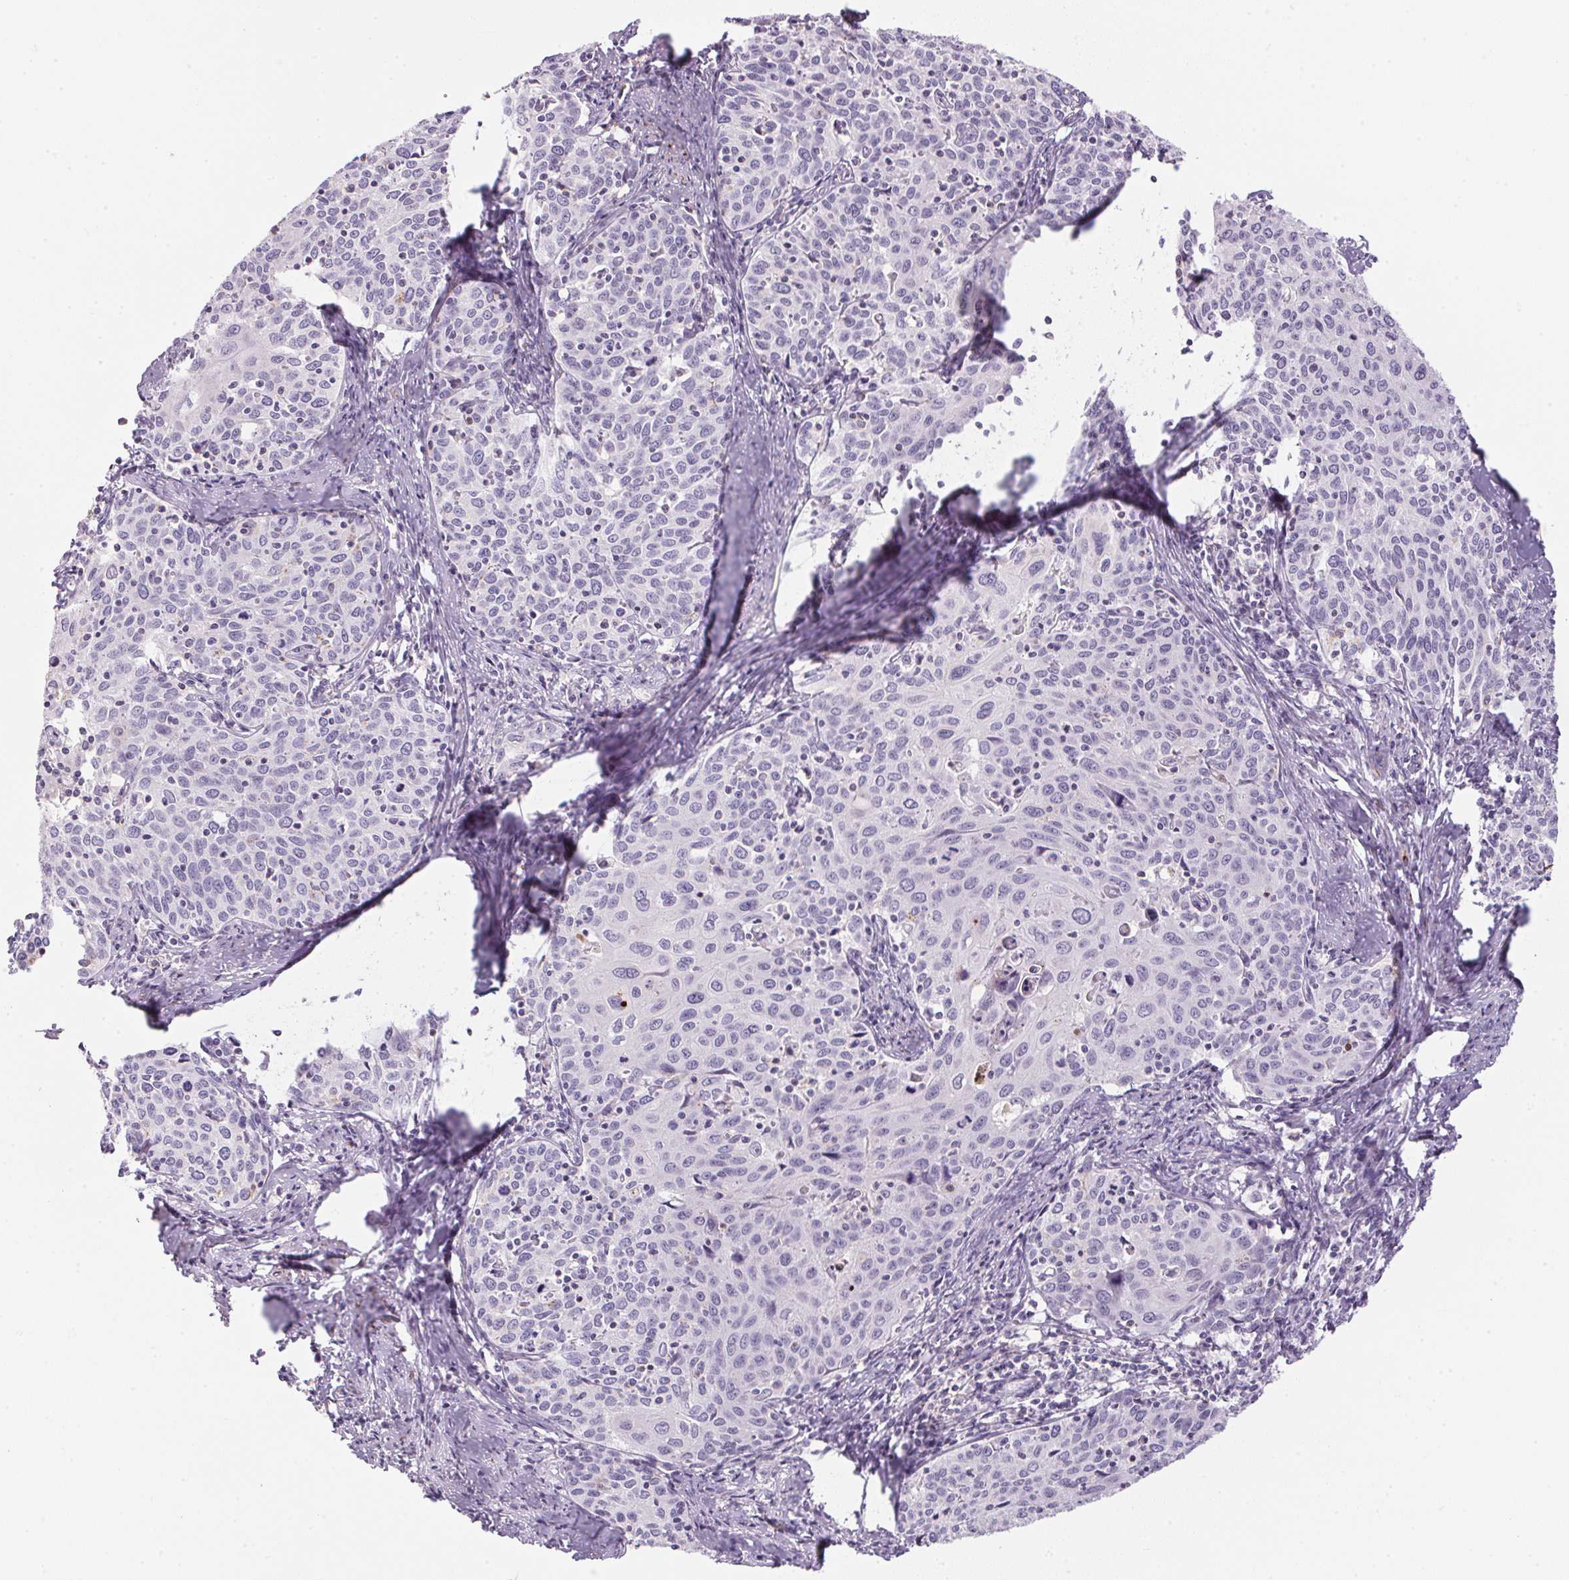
{"staining": {"intensity": "negative", "quantity": "none", "location": "none"}, "tissue": "cervical cancer", "cell_type": "Tumor cells", "image_type": "cancer", "snomed": [{"axis": "morphology", "description": "Squamous cell carcinoma, NOS"}, {"axis": "topography", "description": "Cervix"}], "caption": "This photomicrograph is of cervical squamous cell carcinoma stained with immunohistochemistry to label a protein in brown with the nuclei are counter-stained blue. There is no positivity in tumor cells. (Stains: DAB immunohistochemistry (IHC) with hematoxylin counter stain, Microscopy: brightfield microscopy at high magnification).", "gene": "ECPAS", "patient": {"sex": "female", "age": 62}}